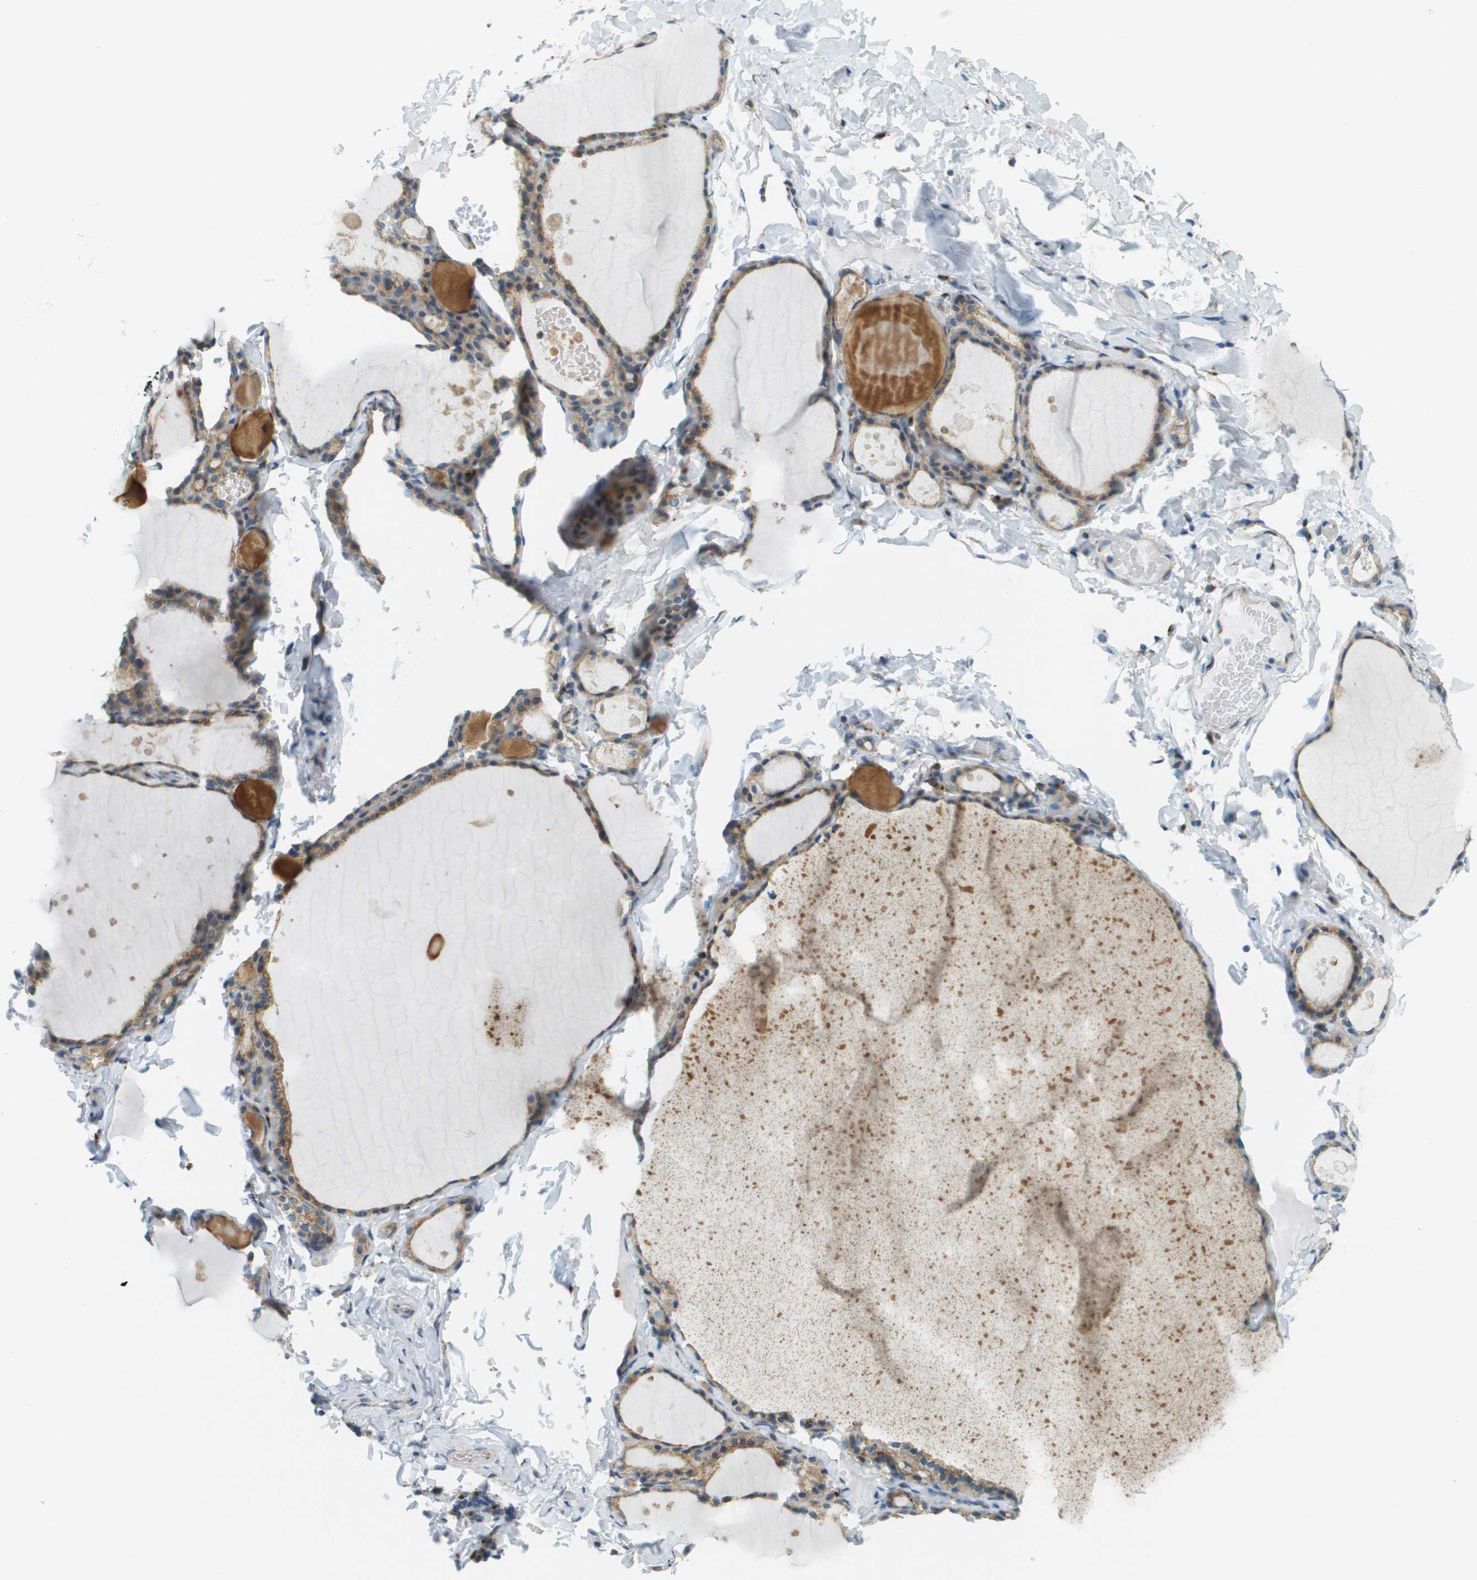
{"staining": {"intensity": "moderate", "quantity": ">75%", "location": "cytoplasmic/membranous"}, "tissue": "thyroid gland", "cell_type": "Glandular cells", "image_type": "normal", "snomed": [{"axis": "morphology", "description": "Normal tissue, NOS"}, {"axis": "topography", "description": "Thyroid gland"}], "caption": "A photomicrograph showing moderate cytoplasmic/membranous staining in approximately >75% of glandular cells in unremarkable thyroid gland, as visualized by brown immunohistochemical staining.", "gene": "ACBD3", "patient": {"sex": "male", "age": 56}}